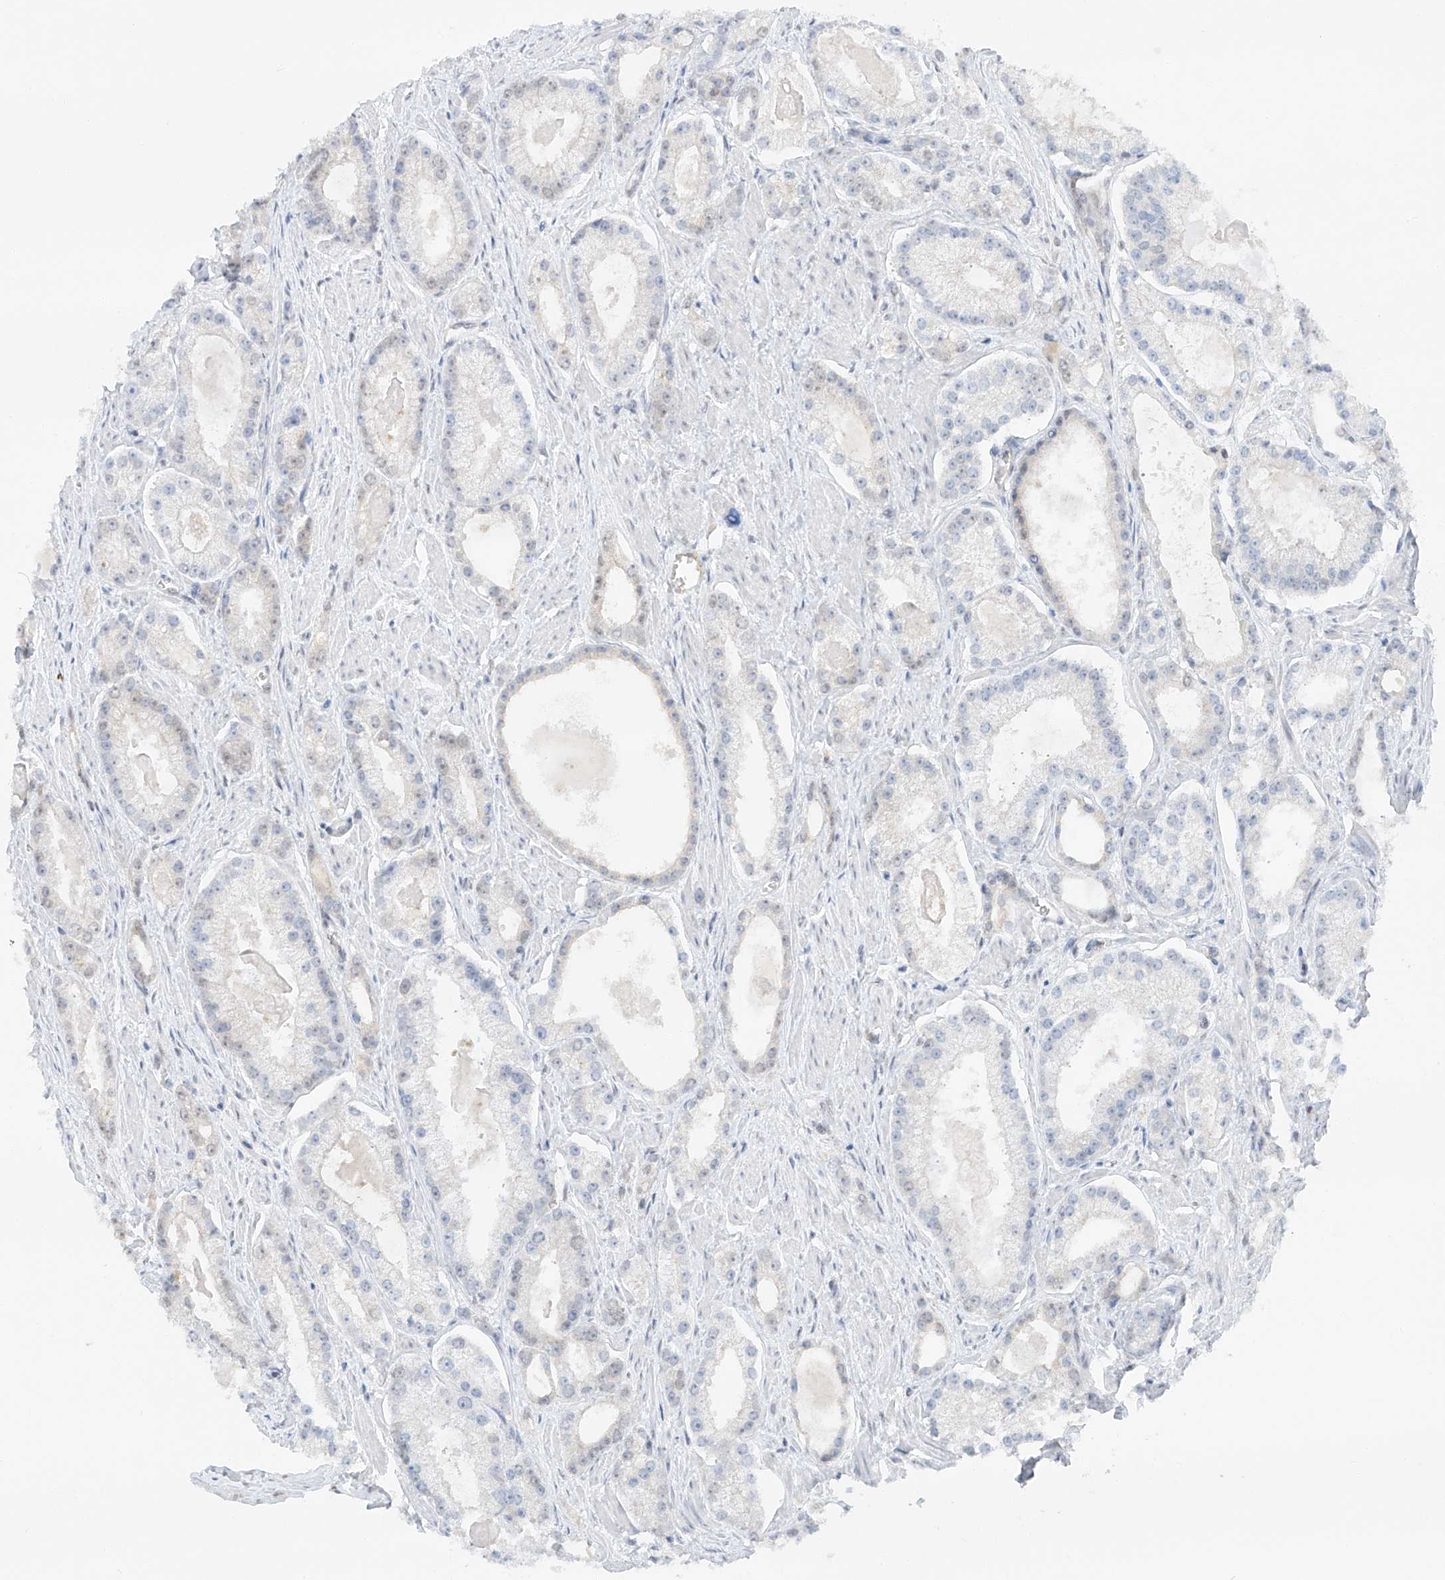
{"staining": {"intensity": "negative", "quantity": "none", "location": "none"}, "tissue": "prostate cancer", "cell_type": "Tumor cells", "image_type": "cancer", "snomed": [{"axis": "morphology", "description": "Adenocarcinoma, Low grade"}, {"axis": "topography", "description": "Prostate"}], "caption": "Tumor cells show no significant protein staining in prostate cancer.", "gene": "POGK", "patient": {"sex": "male", "age": 54}}